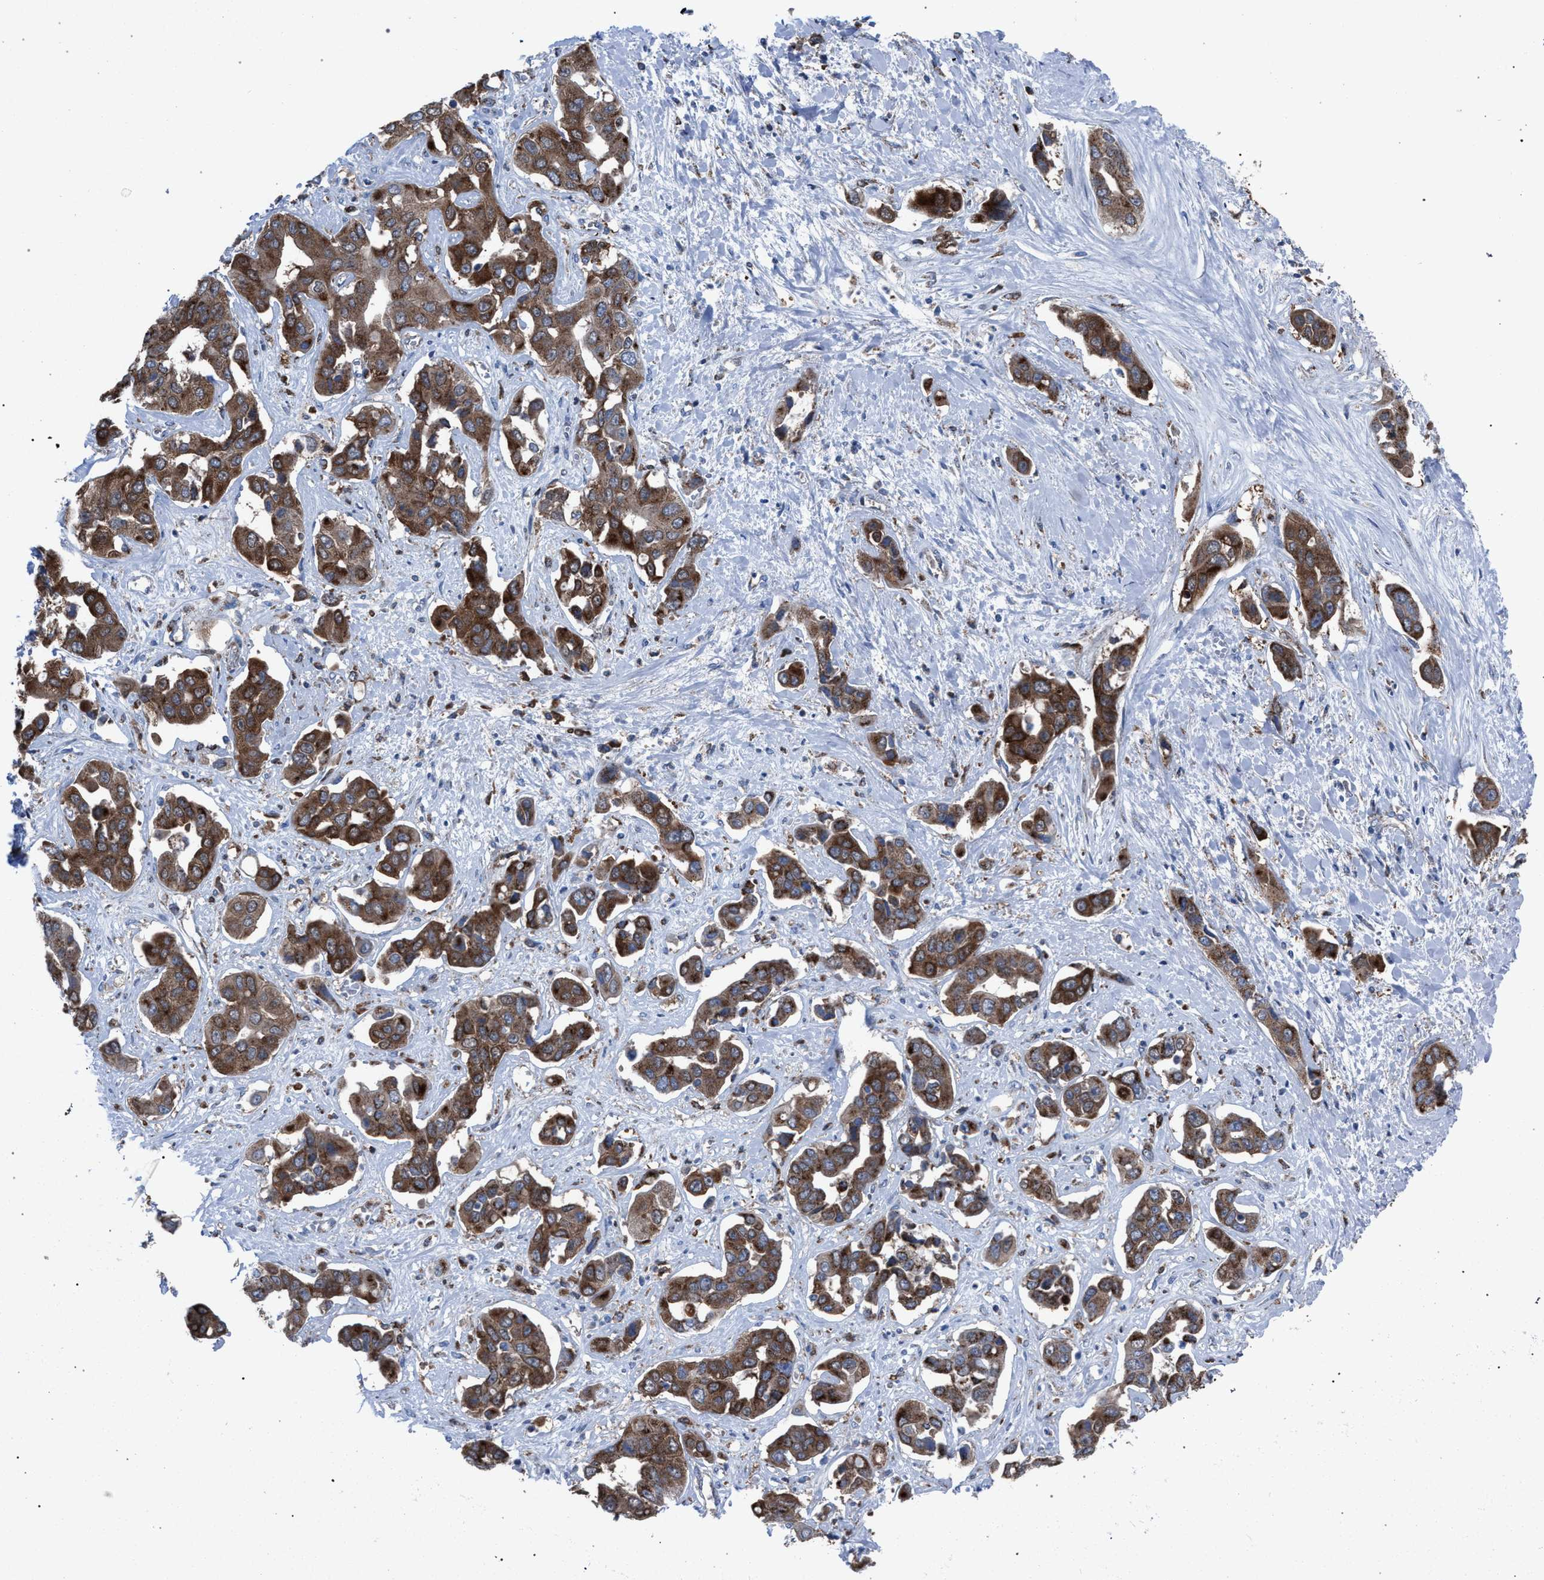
{"staining": {"intensity": "strong", "quantity": ">75%", "location": "cytoplasmic/membranous"}, "tissue": "liver cancer", "cell_type": "Tumor cells", "image_type": "cancer", "snomed": [{"axis": "morphology", "description": "Cholangiocarcinoma"}, {"axis": "topography", "description": "Liver"}], "caption": "This is a histology image of immunohistochemistry (IHC) staining of liver cancer (cholangiocarcinoma), which shows strong staining in the cytoplasmic/membranous of tumor cells.", "gene": "HSD17B4", "patient": {"sex": "female", "age": 52}}